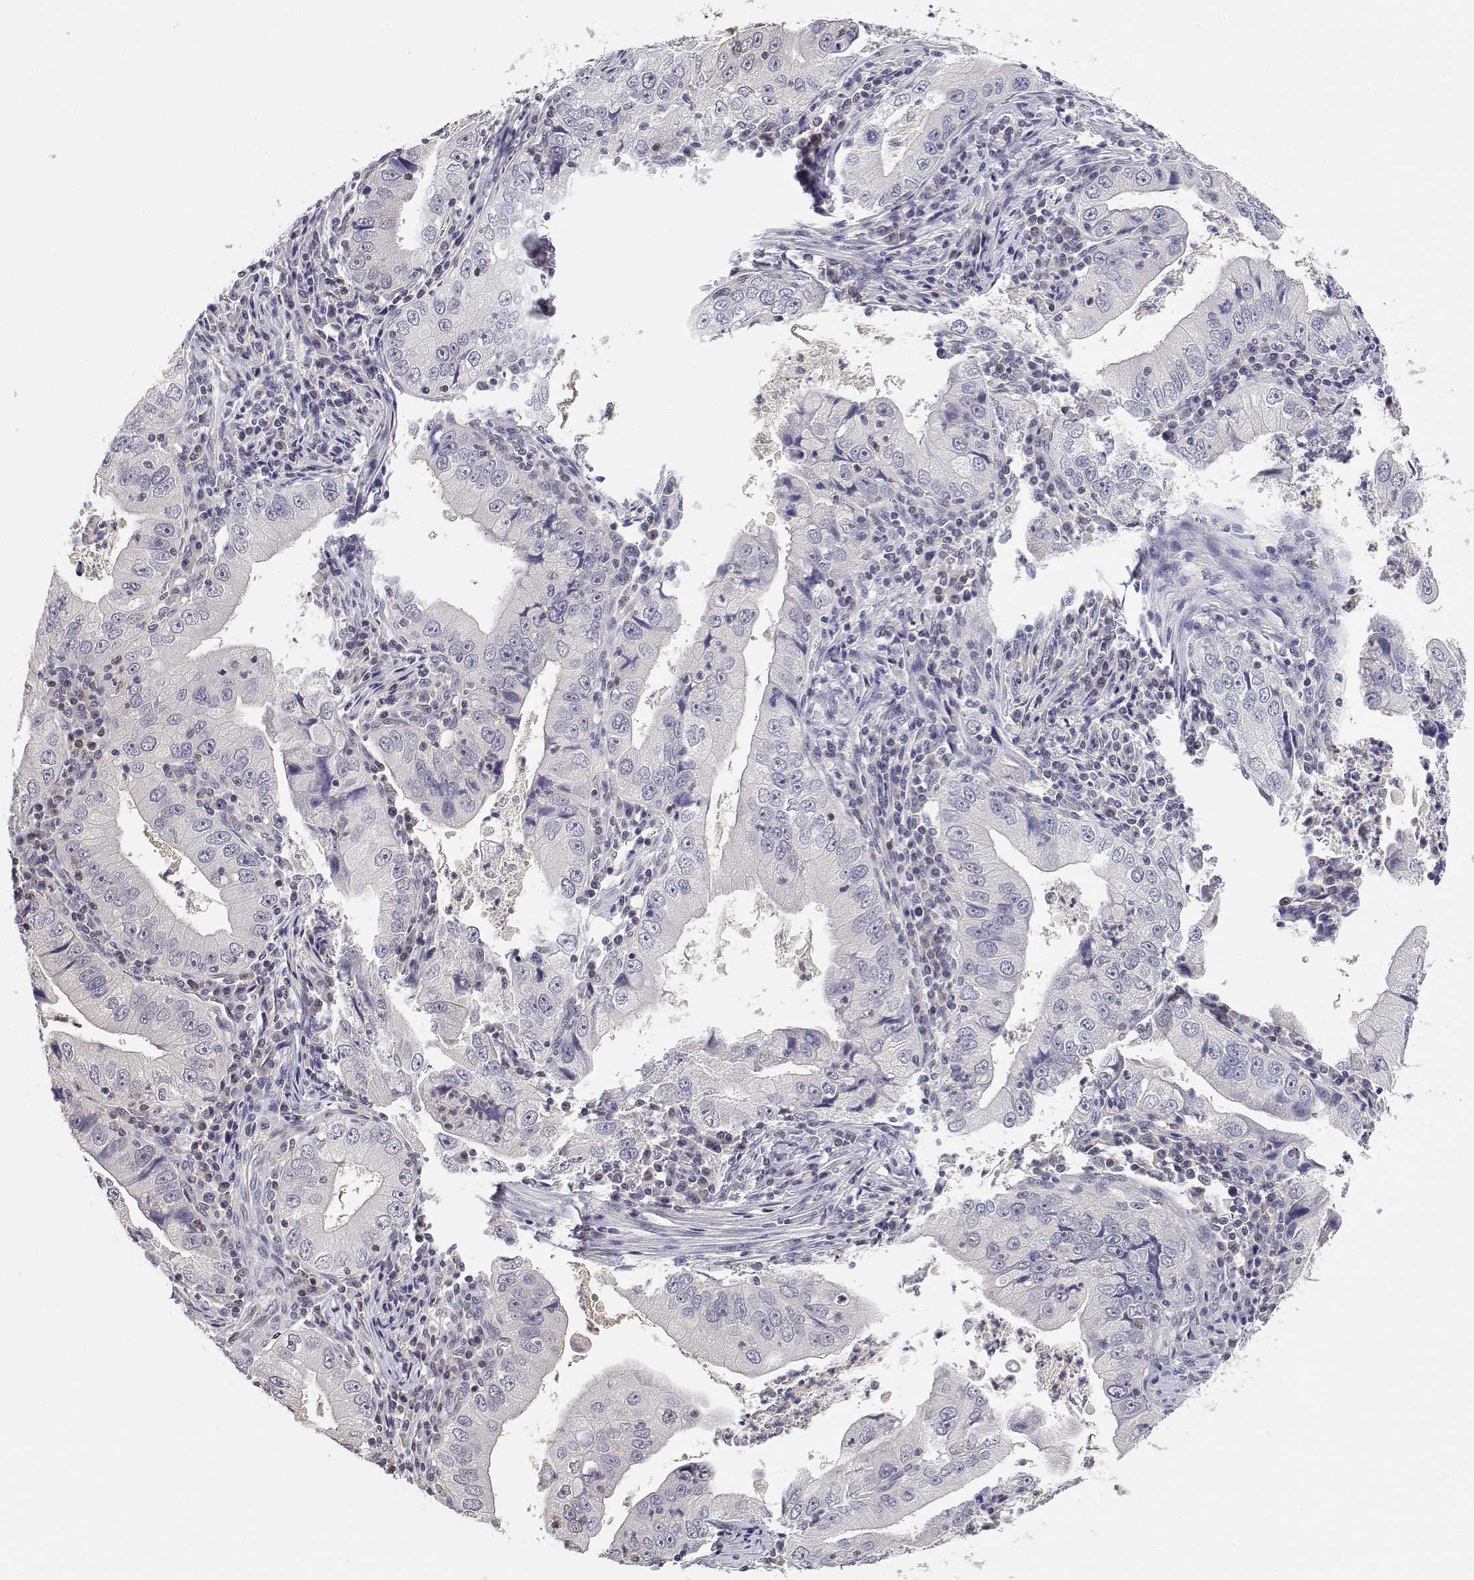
{"staining": {"intensity": "negative", "quantity": "none", "location": "none"}, "tissue": "stomach cancer", "cell_type": "Tumor cells", "image_type": "cancer", "snomed": [{"axis": "morphology", "description": "Adenocarcinoma, NOS"}, {"axis": "topography", "description": "Stomach"}], "caption": "Immunohistochemical staining of stomach cancer exhibits no significant expression in tumor cells.", "gene": "ADA", "patient": {"sex": "male", "age": 76}}